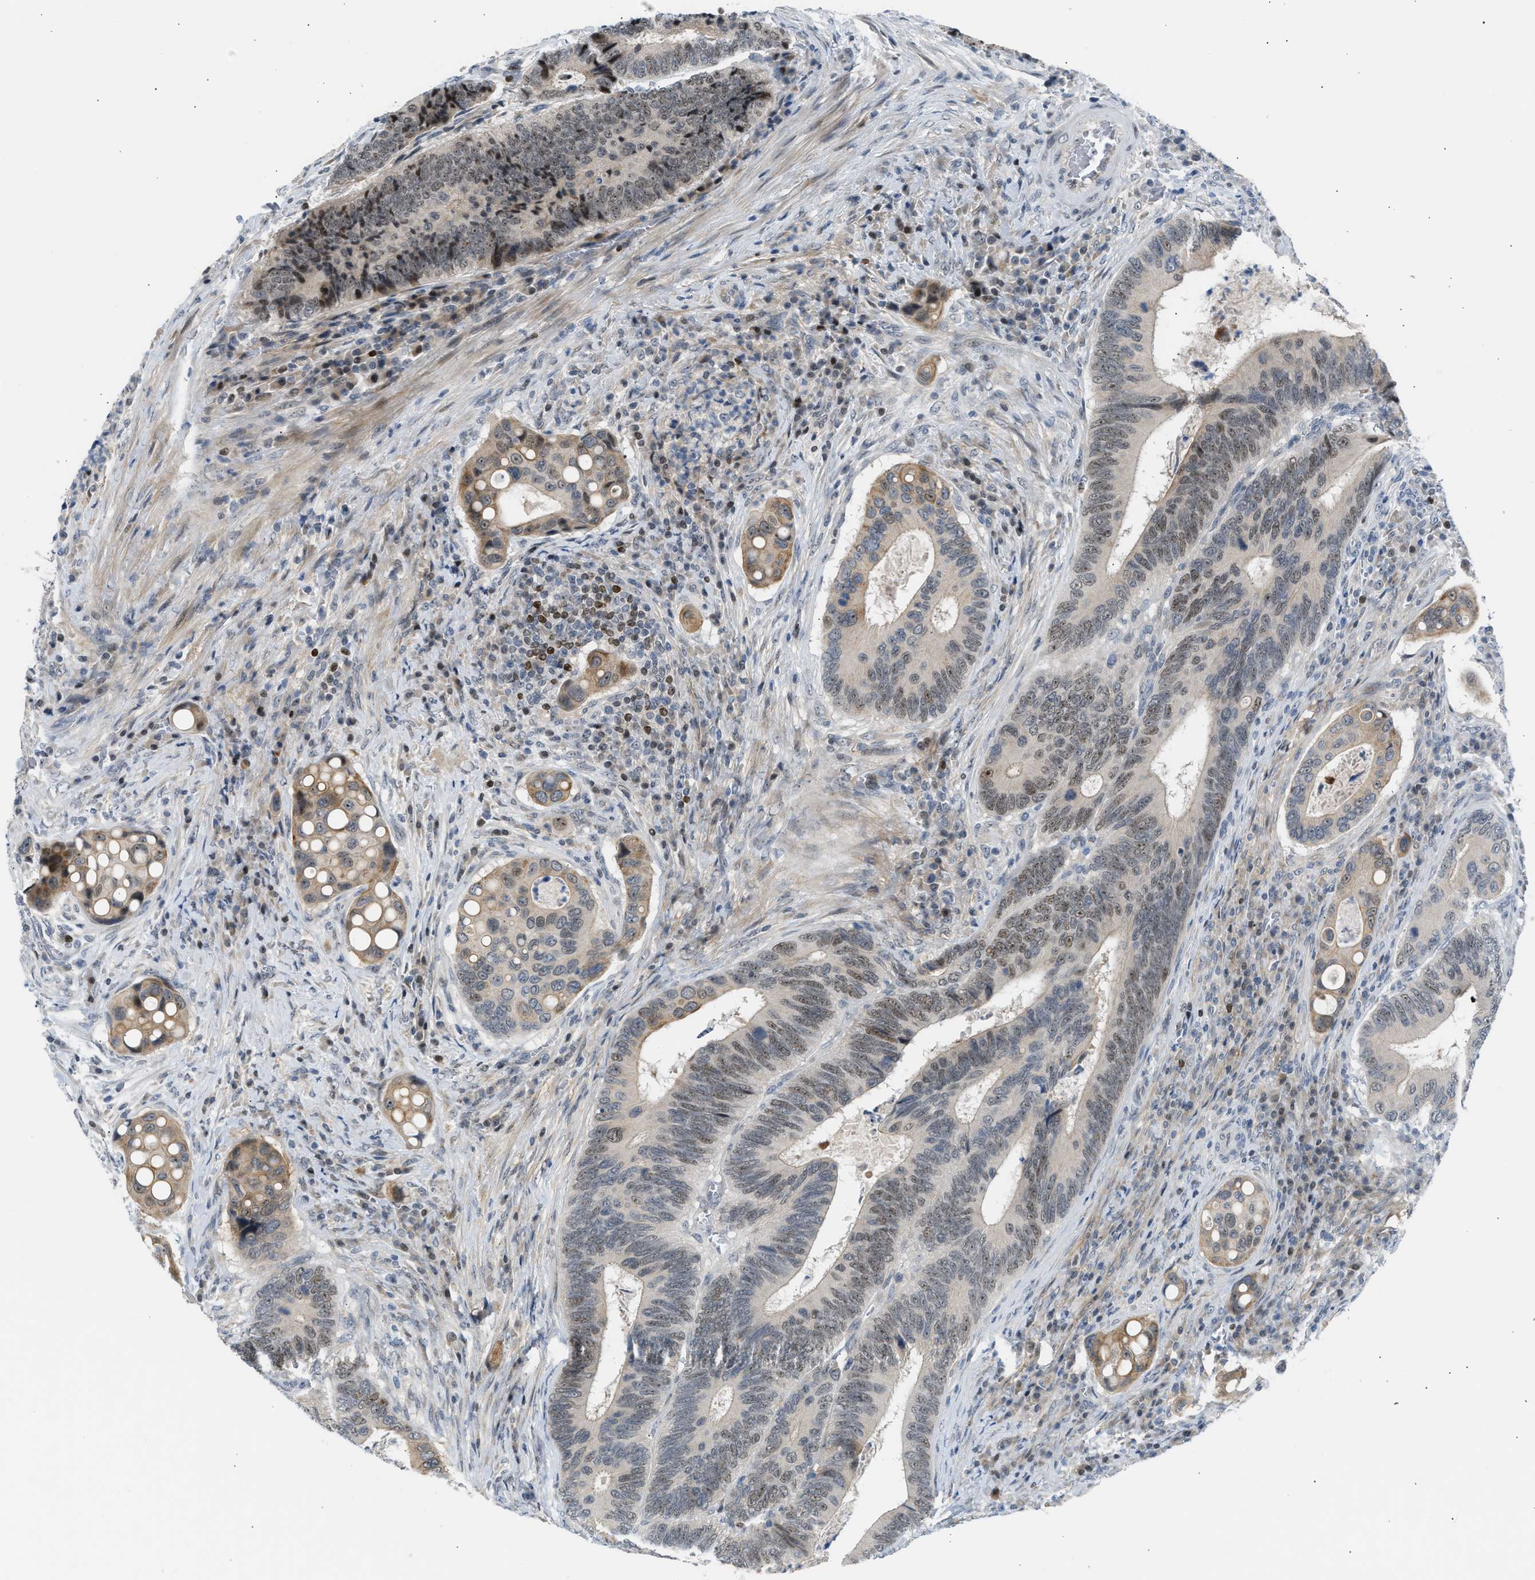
{"staining": {"intensity": "moderate", "quantity": "25%-75%", "location": "cytoplasmic/membranous,nuclear"}, "tissue": "colorectal cancer", "cell_type": "Tumor cells", "image_type": "cancer", "snomed": [{"axis": "morphology", "description": "Inflammation, NOS"}, {"axis": "morphology", "description": "Adenocarcinoma, NOS"}, {"axis": "topography", "description": "Colon"}], "caption": "Tumor cells show moderate cytoplasmic/membranous and nuclear positivity in approximately 25%-75% of cells in colorectal adenocarcinoma. (DAB (3,3'-diaminobenzidine) IHC, brown staining for protein, blue staining for nuclei).", "gene": "NPS", "patient": {"sex": "male", "age": 72}}